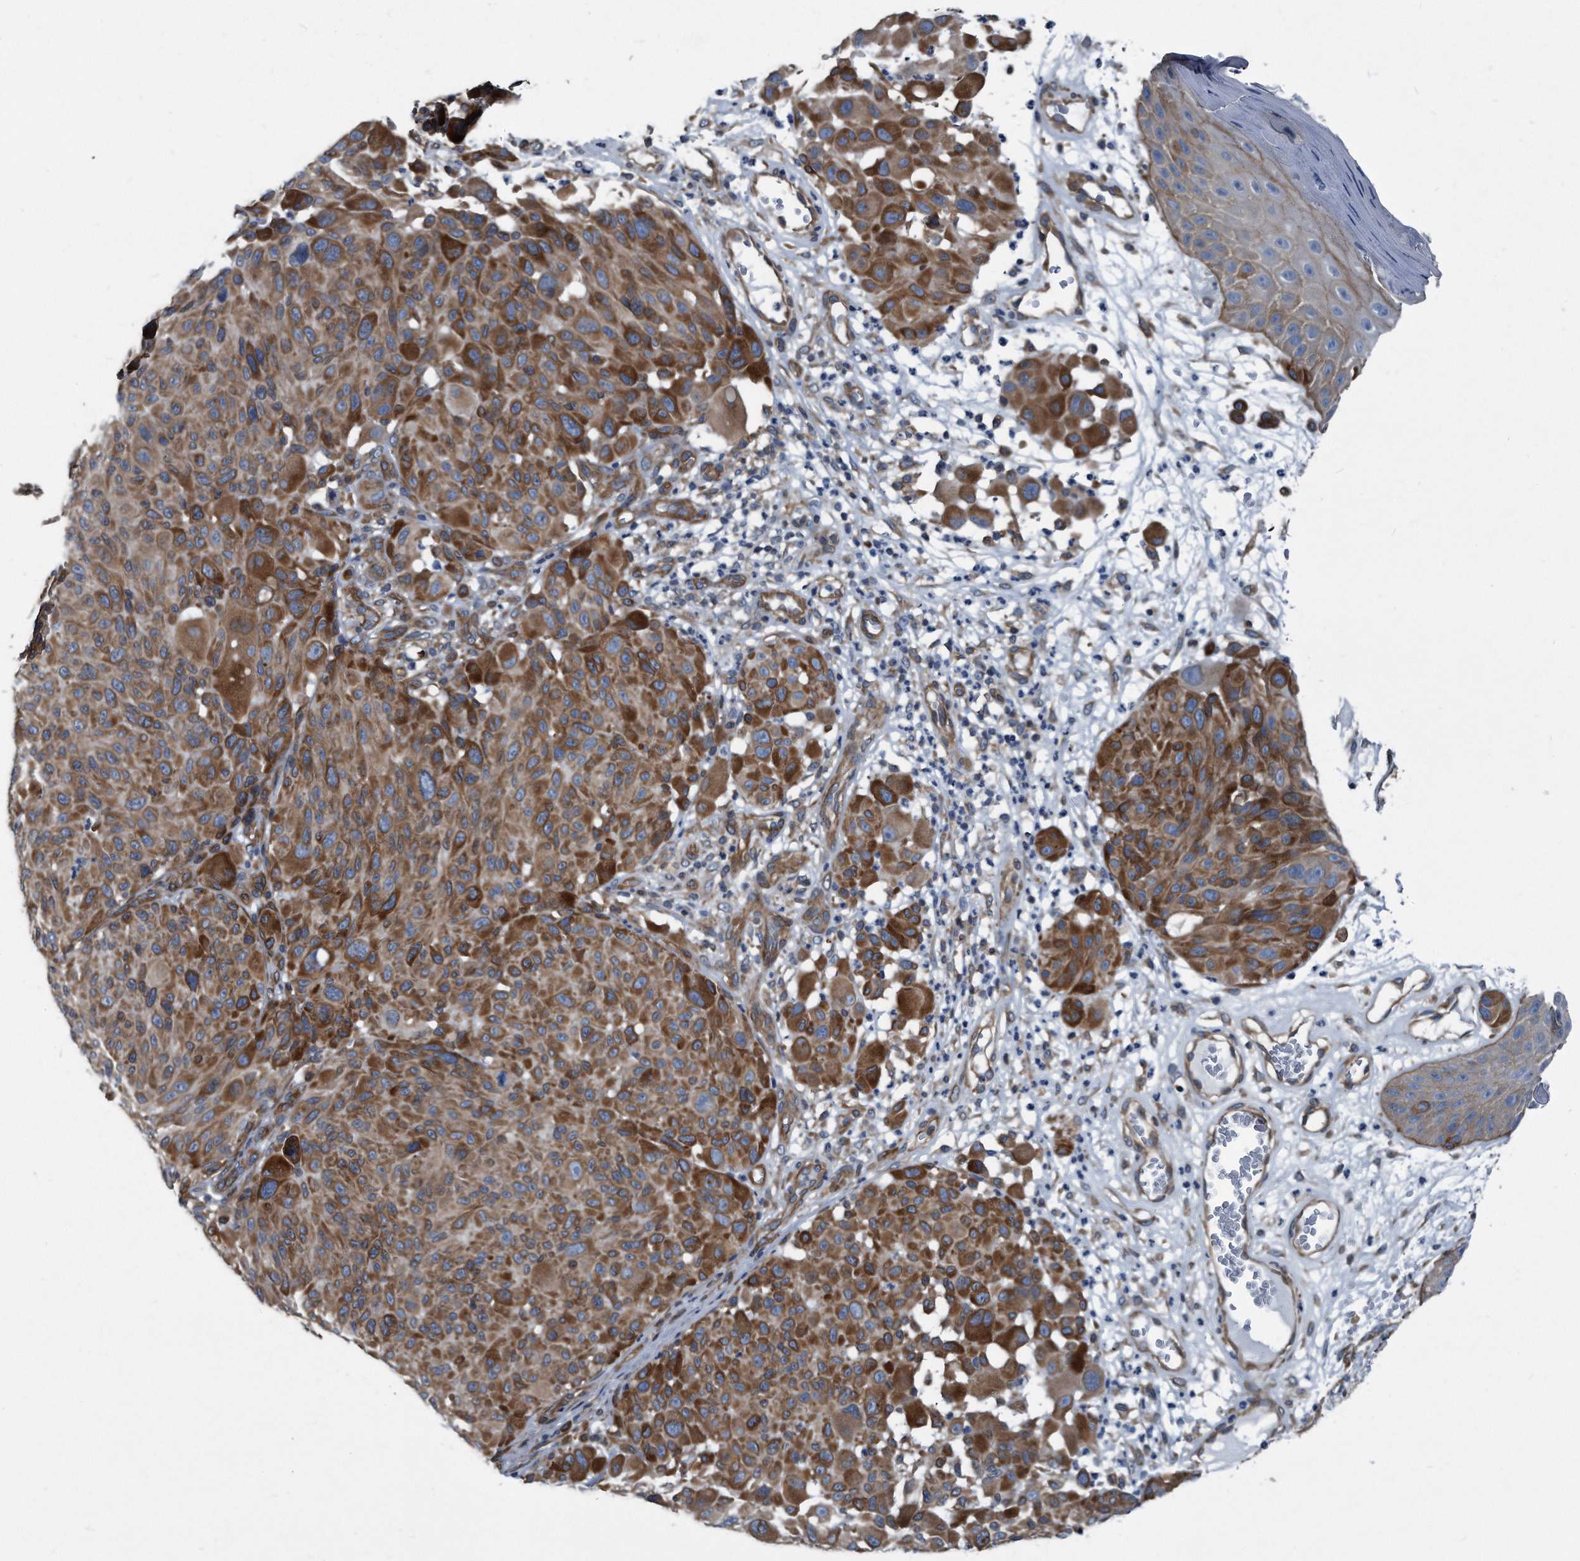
{"staining": {"intensity": "moderate", "quantity": ">75%", "location": "cytoplasmic/membranous"}, "tissue": "melanoma", "cell_type": "Tumor cells", "image_type": "cancer", "snomed": [{"axis": "morphology", "description": "Malignant melanoma, NOS"}, {"axis": "topography", "description": "Skin"}], "caption": "DAB (3,3'-diaminobenzidine) immunohistochemical staining of melanoma exhibits moderate cytoplasmic/membranous protein staining in approximately >75% of tumor cells.", "gene": "PLEC", "patient": {"sex": "male", "age": 83}}